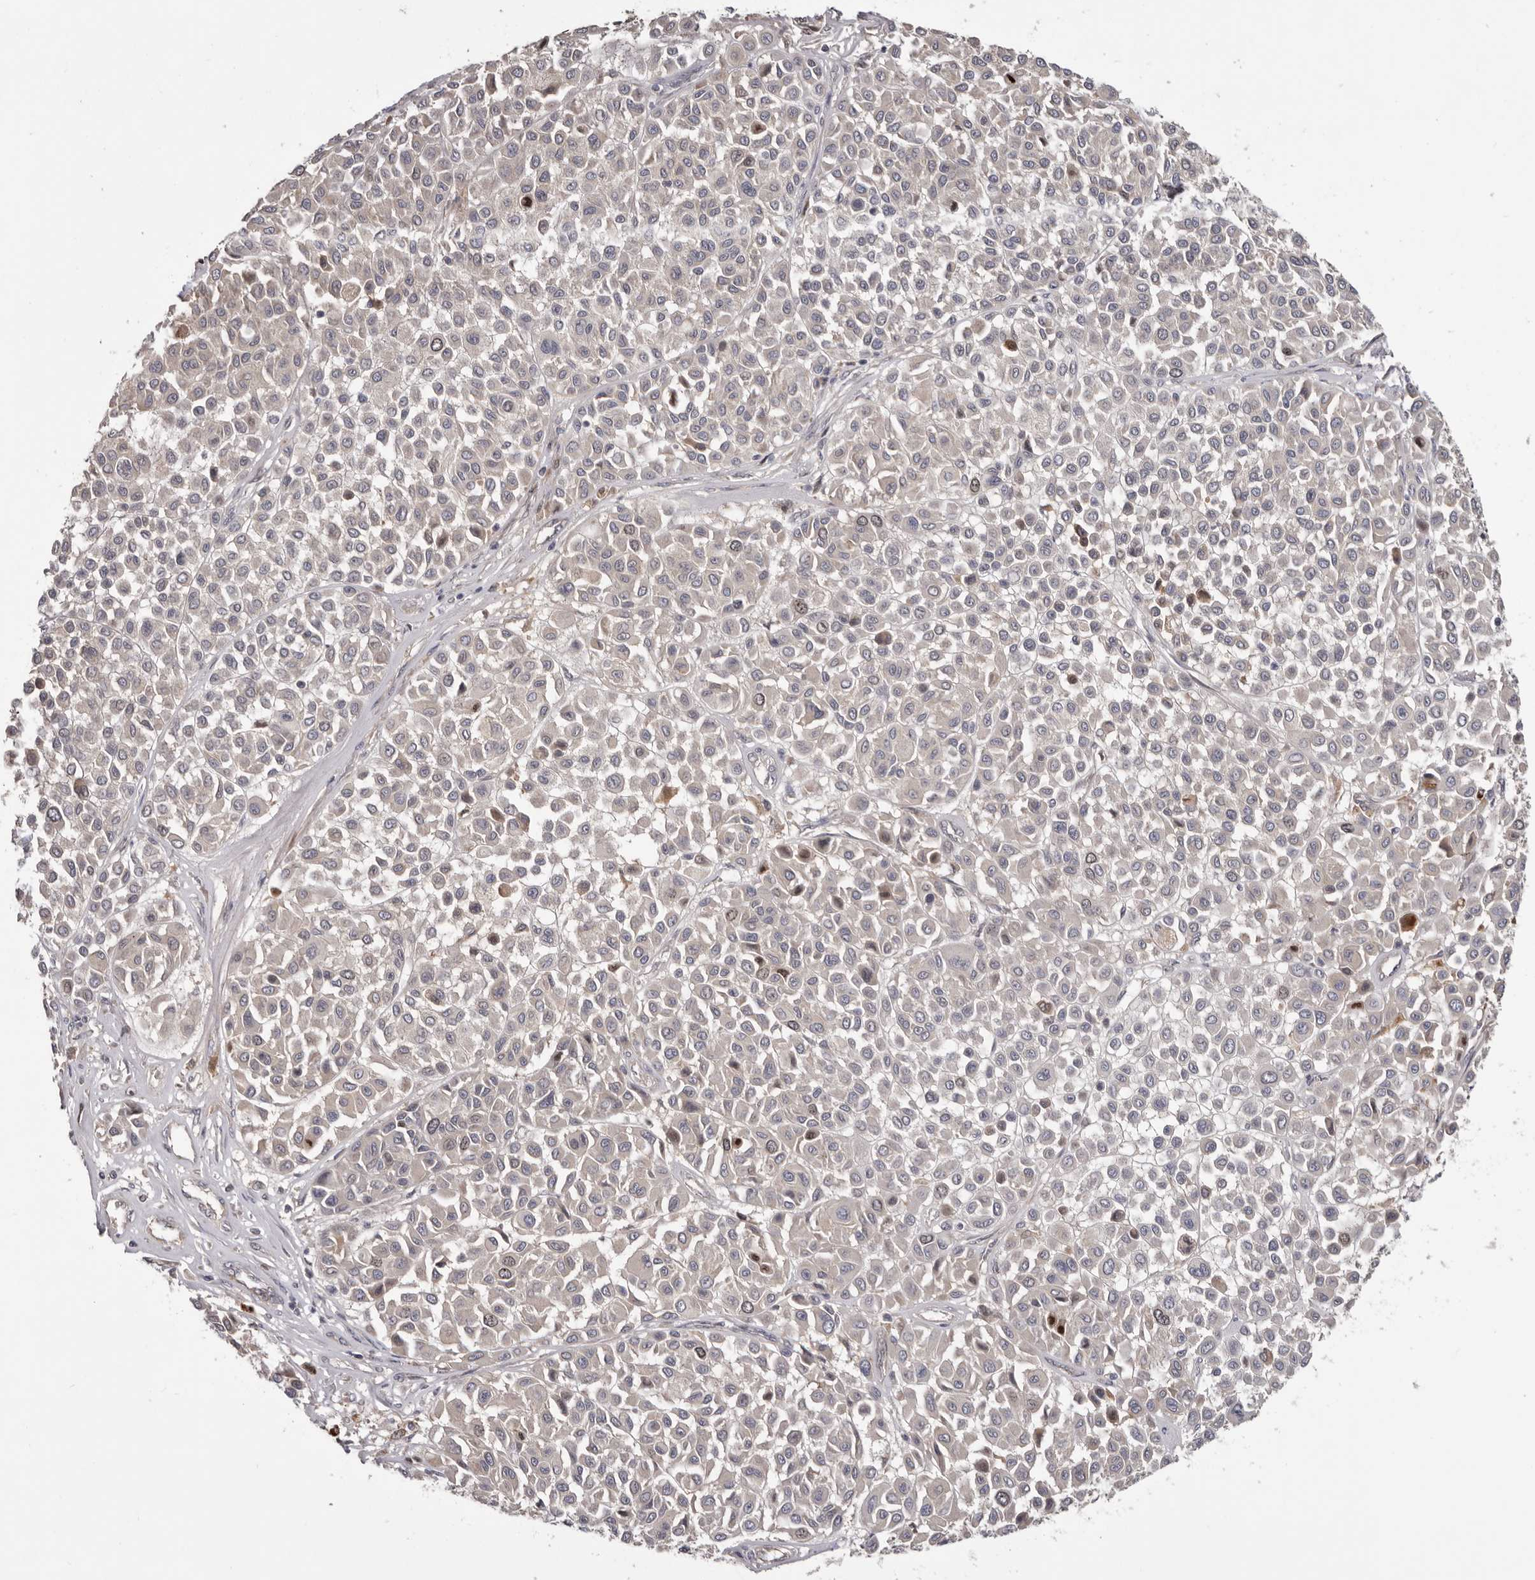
{"staining": {"intensity": "negative", "quantity": "none", "location": "none"}, "tissue": "melanoma", "cell_type": "Tumor cells", "image_type": "cancer", "snomed": [{"axis": "morphology", "description": "Malignant melanoma, Metastatic site"}, {"axis": "topography", "description": "Soft tissue"}], "caption": "IHC of malignant melanoma (metastatic site) displays no expression in tumor cells.", "gene": "CDCA8", "patient": {"sex": "male", "age": 41}}